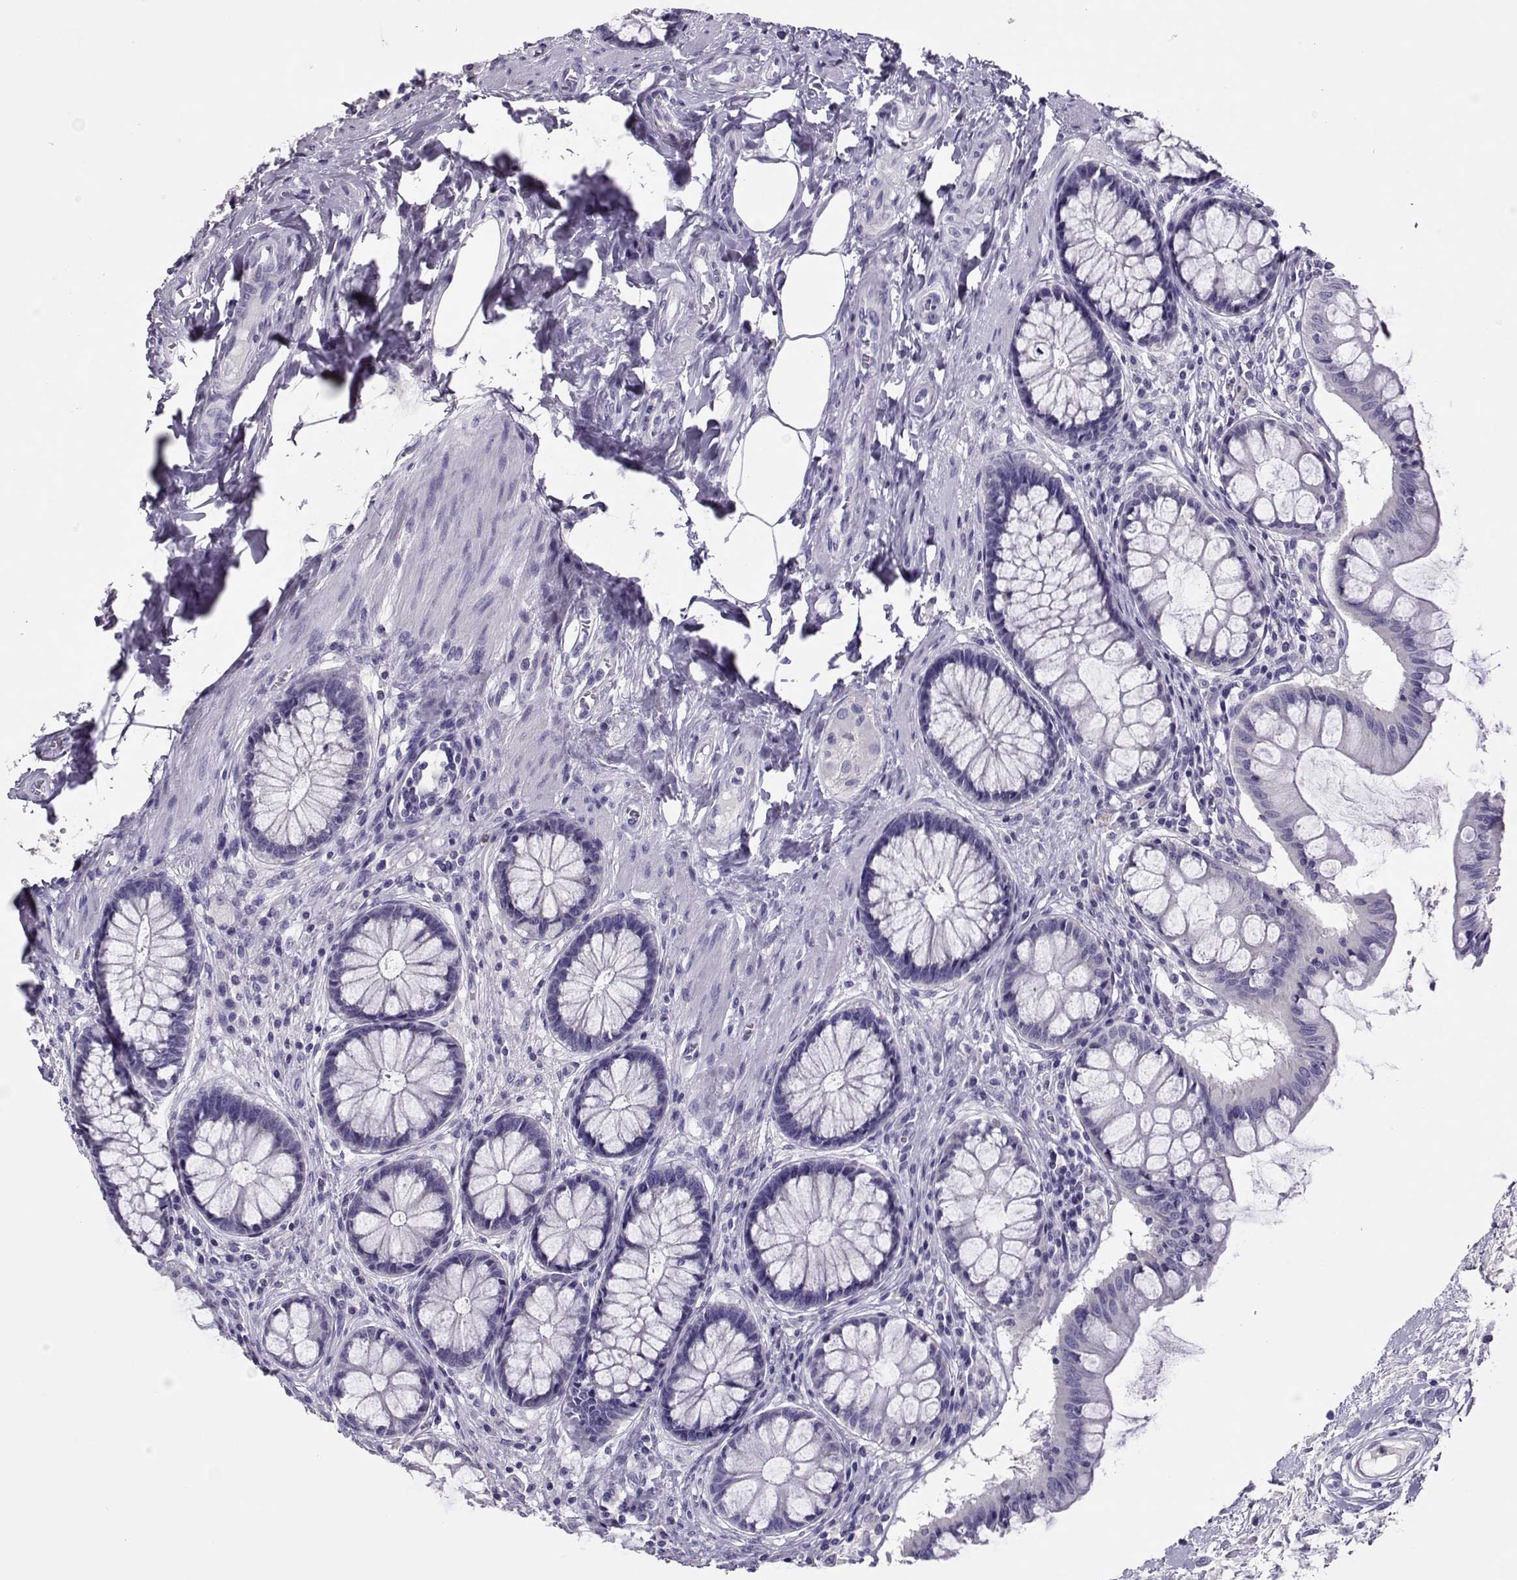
{"staining": {"intensity": "negative", "quantity": "none", "location": "none"}, "tissue": "colon", "cell_type": "Endothelial cells", "image_type": "normal", "snomed": [{"axis": "morphology", "description": "Normal tissue, NOS"}, {"axis": "topography", "description": "Colon"}], "caption": "Immunohistochemical staining of unremarkable human colon demonstrates no significant positivity in endothelial cells. (Stains: DAB immunohistochemistry with hematoxylin counter stain, Microscopy: brightfield microscopy at high magnification).", "gene": "LINGO1", "patient": {"sex": "female", "age": 65}}